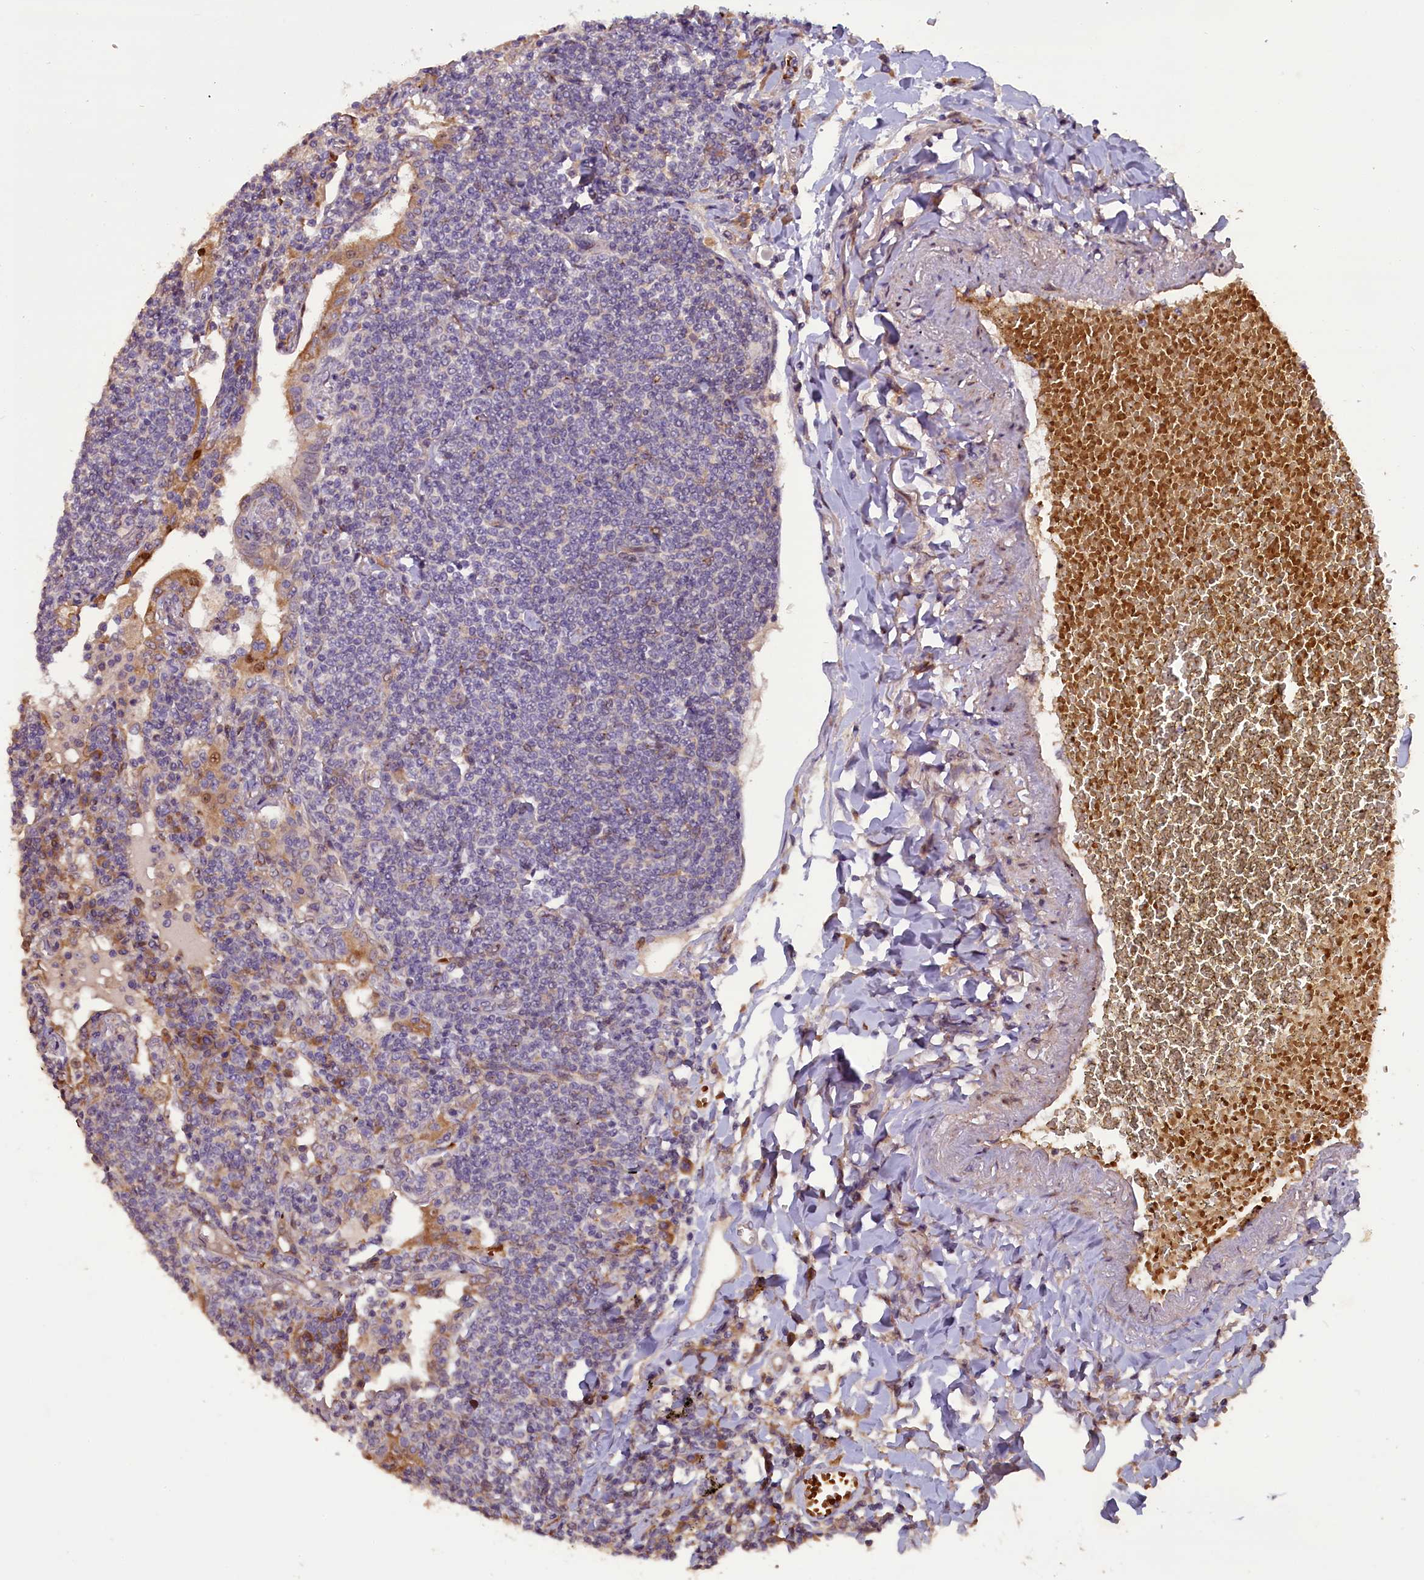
{"staining": {"intensity": "negative", "quantity": "none", "location": "none"}, "tissue": "lymphoma", "cell_type": "Tumor cells", "image_type": "cancer", "snomed": [{"axis": "morphology", "description": "Malignant lymphoma, non-Hodgkin's type, Low grade"}, {"axis": "topography", "description": "Lung"}], "caption": "This is an immunohistochemistry (IHC) photomicrograph of human lymphoma. There is no staining in tumor cells.", "gene": "CCDC9B", "patient": {"sex": "female", "age": 71}}